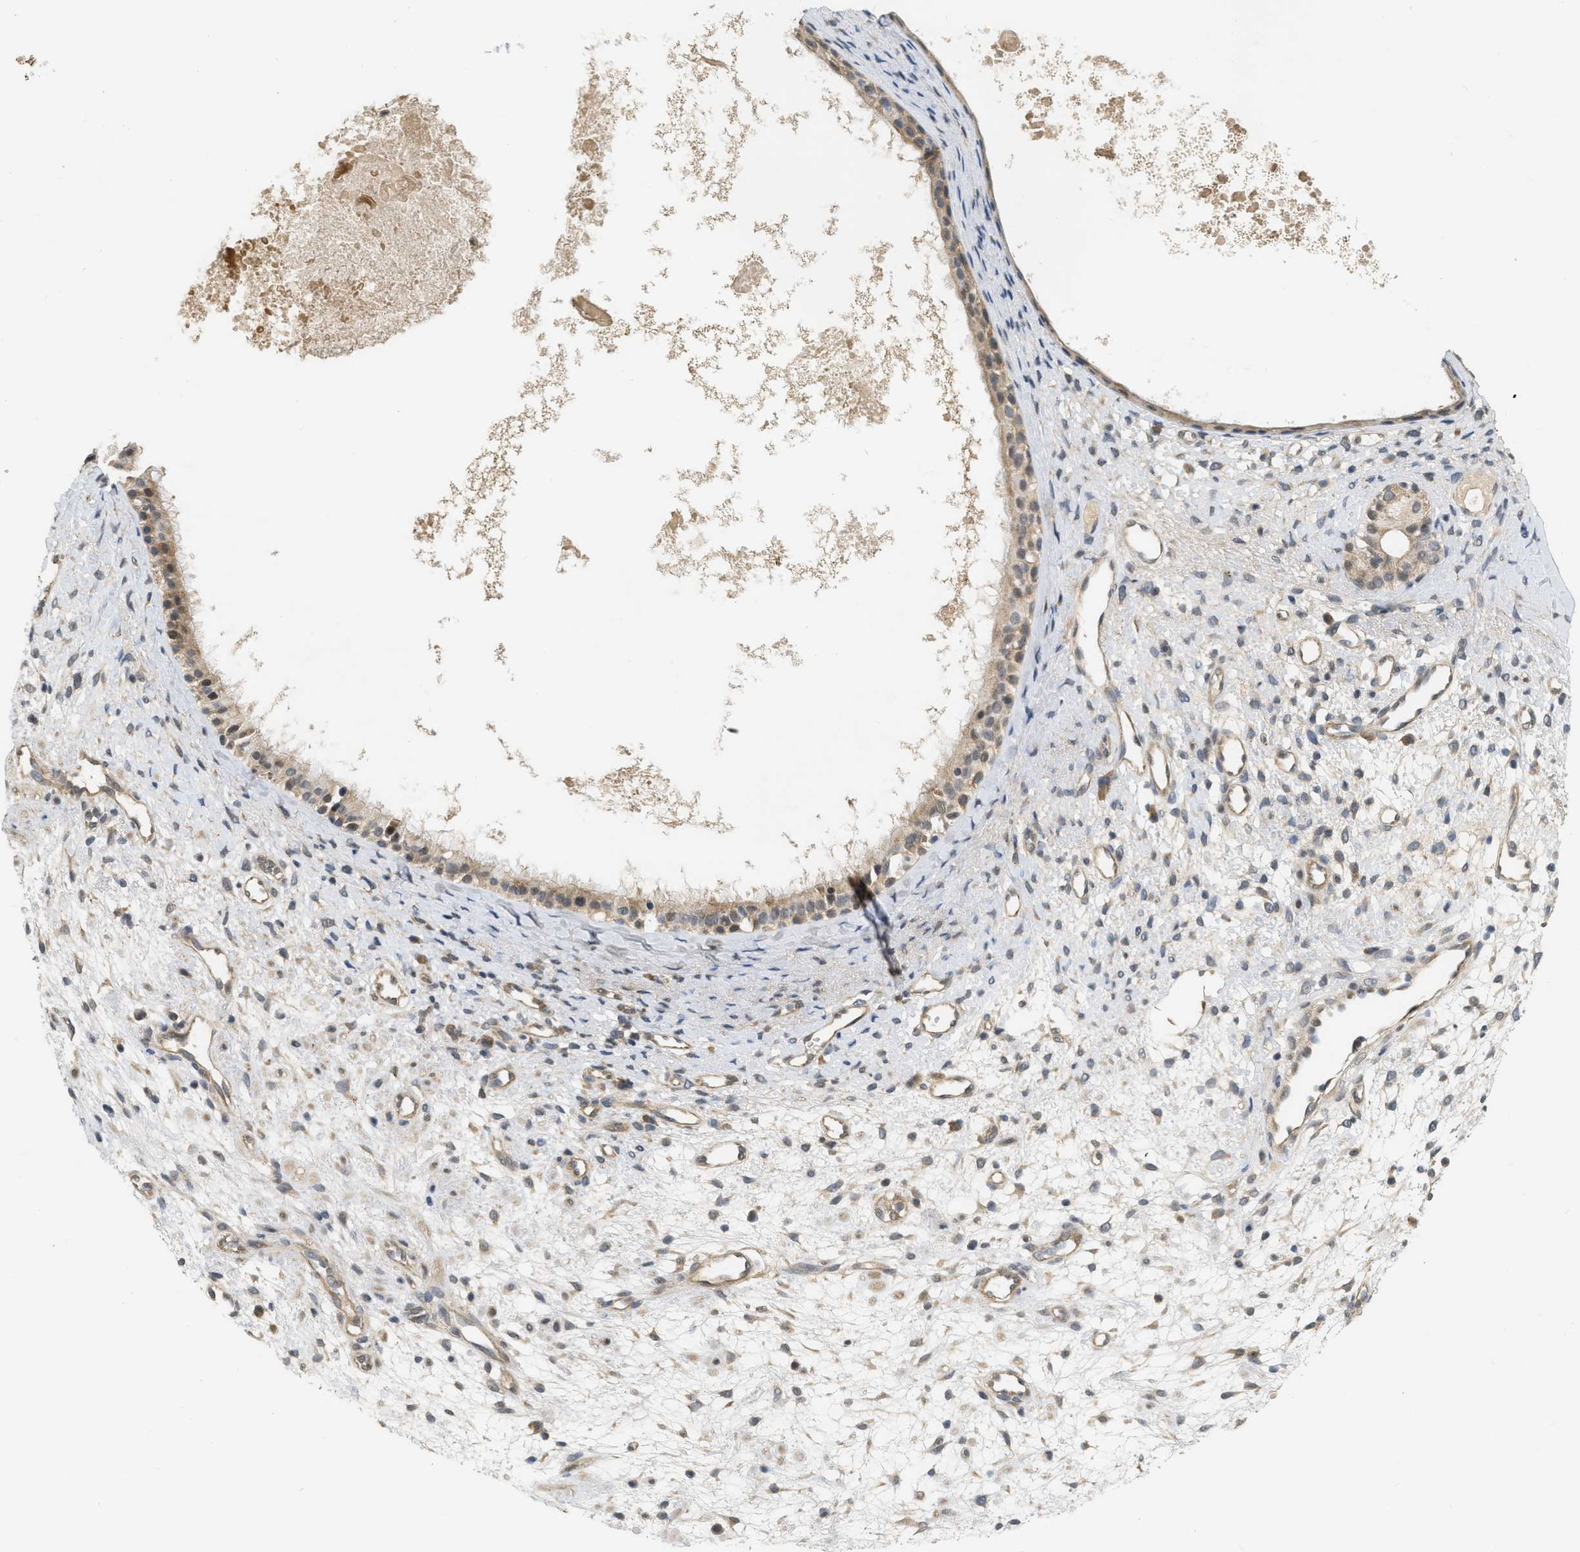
{"staining": {"intensity": "moderate", "quantity": ">75%", "location": "cytoplasmic/membranous"}, "tissue": "nasopharynx", "cell_type": "Respiratory epithelial cells", "image_type": "normal", "snomed": [{"axis": "morphology", "description": "Normal tissue, NOS"}, {"axis": "topography", "description": "Nasopharynx"}], "caption": "Immunohistochemical staining of unremarkable human nasopharynx displays medium levels of moderate cytoplasmic/membranous positivity in approximately >75% of respiratory epithelial cells.", "gene": "PRKD1", "patient": {"sex": "male", "age": 22}}